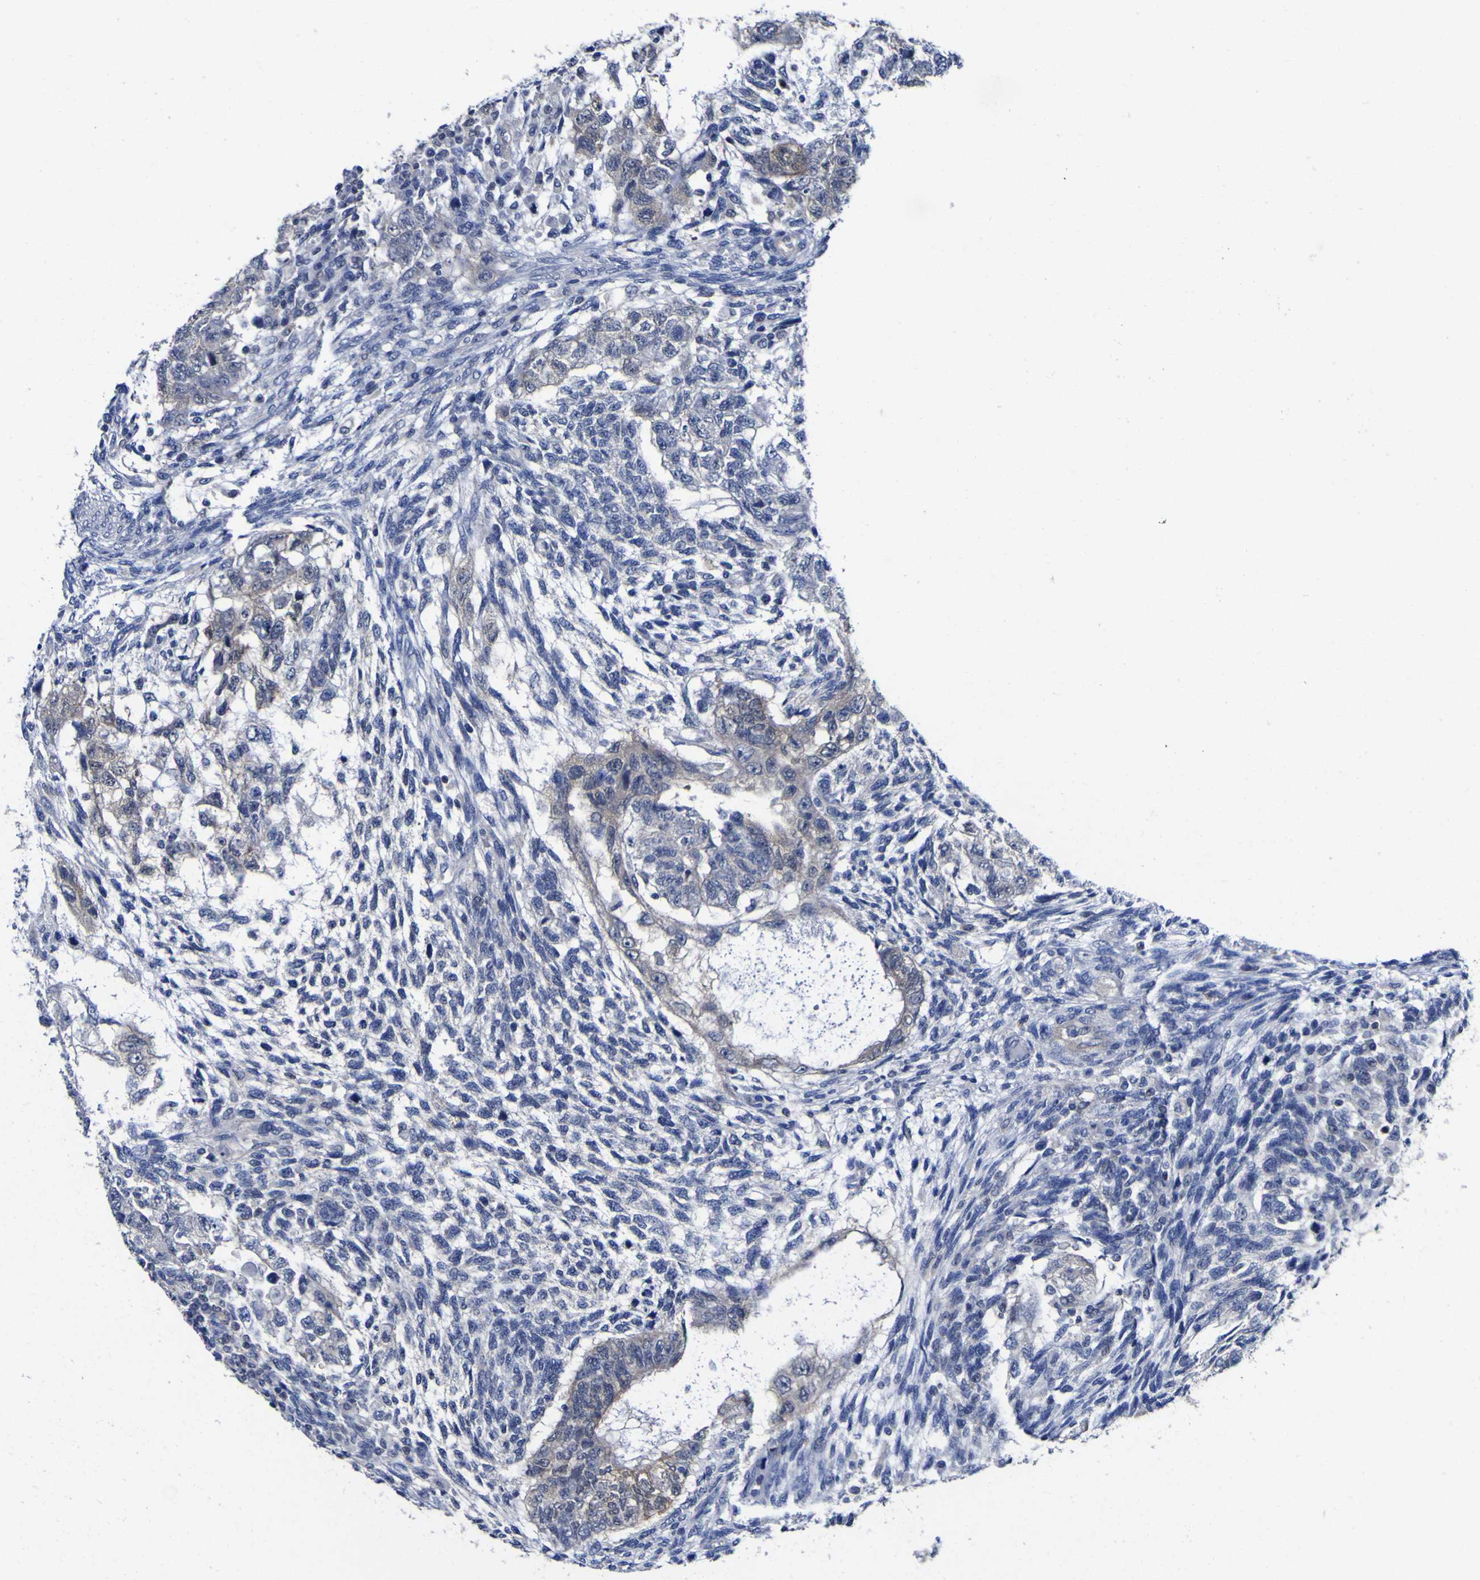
{"staining": {"intensity": "weak", "quantity": "25%-75%", "location": "cytoplasmic/membranous"}, "tissue": "testis cancer", "cell_type": "Tumor cells", "image_type": "cancer", "snomed": [{"axis": "morphology", "description": "Normal tissue, NOS"}, {"axis": "morphology", "description": "Carcinoma, Embryonal, NOS"}, {"axis": "topography", "description": "Testis"}], "caption": "Immunohistochemical staining of testis embryonal carcinoma reveals weak cytoplasmic/membranous protein positivity in approximately 25%-75% of tumor cells.", "gene": "CASP6", "patient": {"sex": "male", "age": 36}}